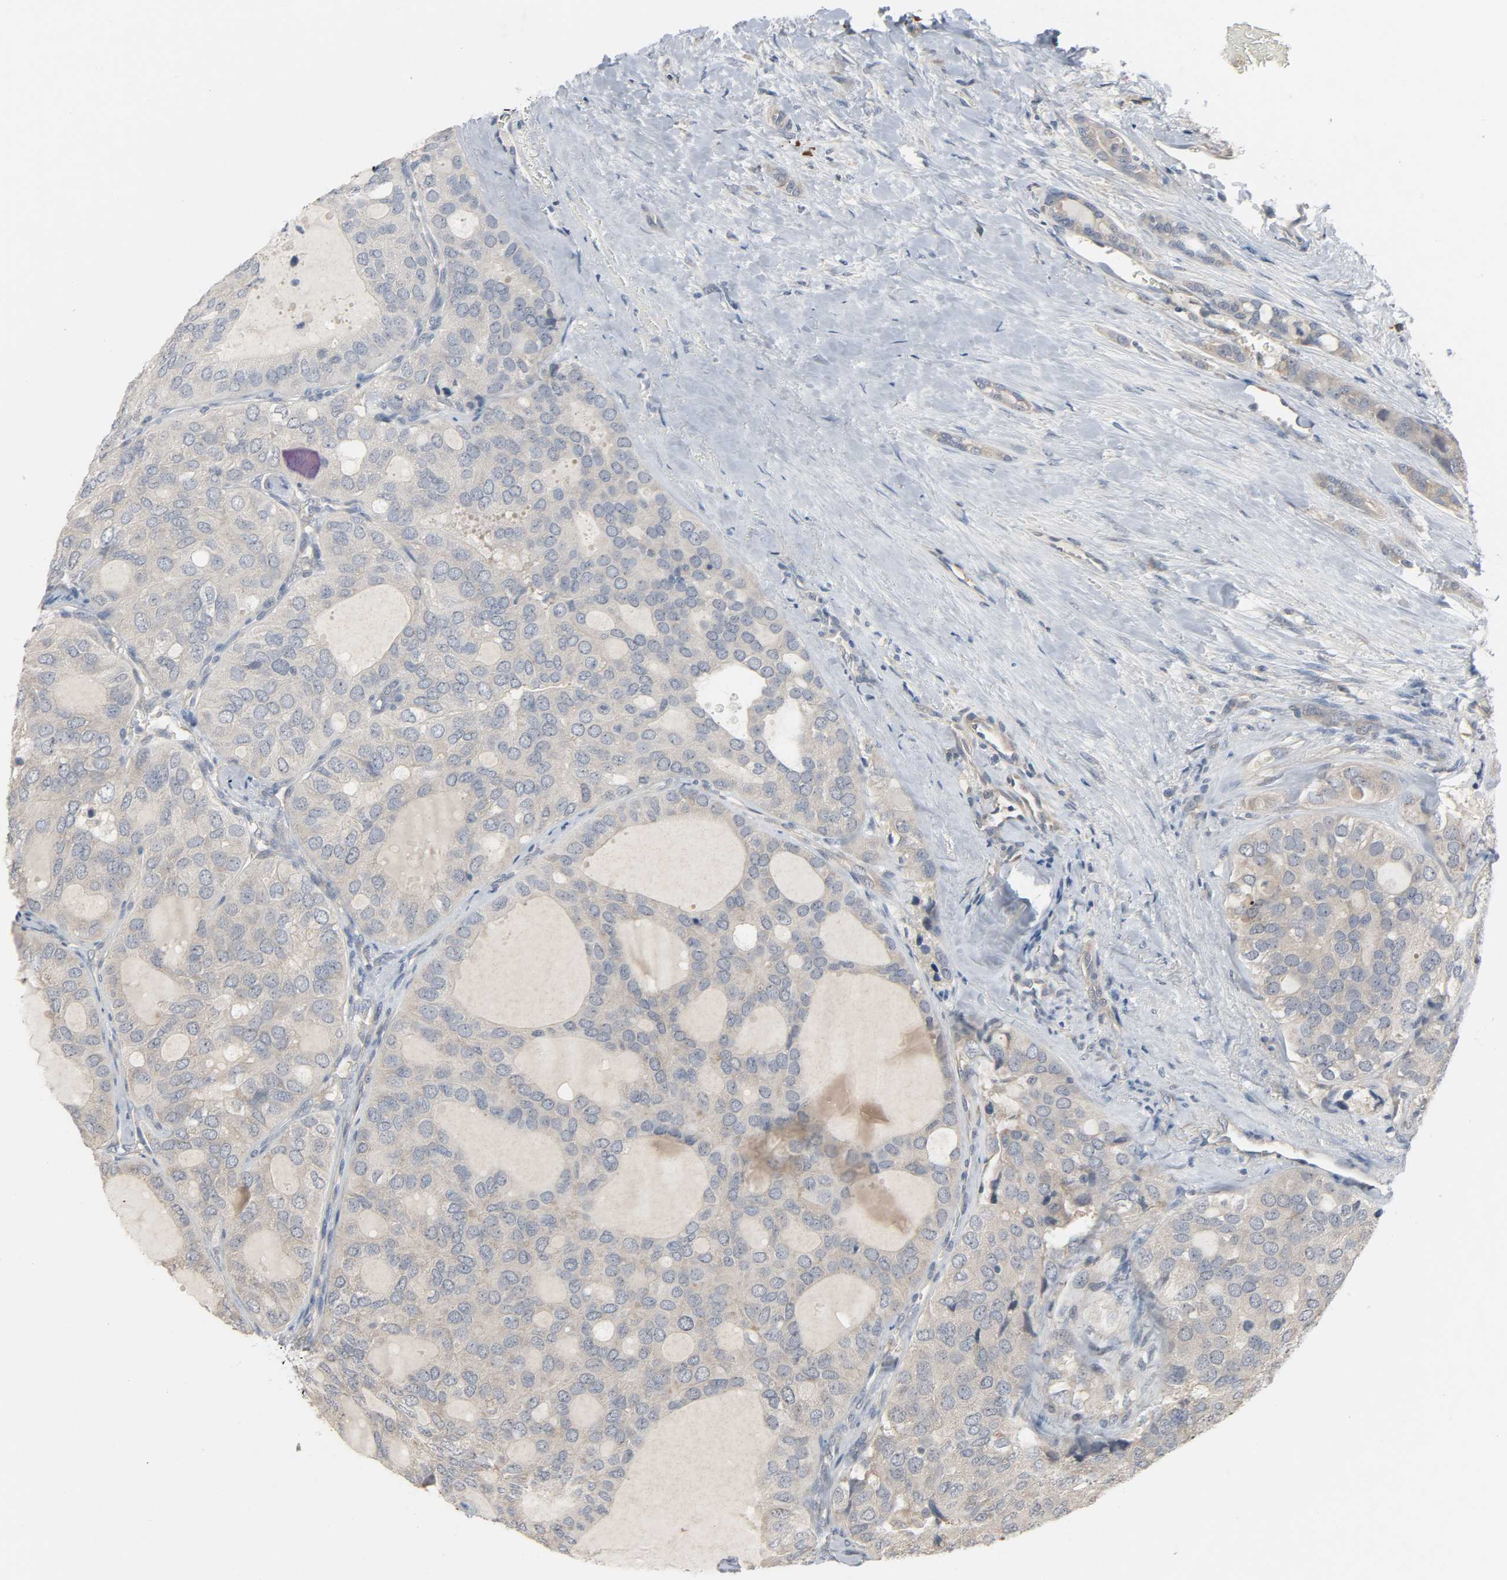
{"staining": {"intensity": "negative", "quantity": "none", "location": "none"}, "tissue": "thyroid cancer", "cell_type": "Tumor cells", "image_type": "cancer", "snomed": [{"axis": "morphology", "description": "Follicular adenoma carcinoma, NOS"}, {"axis": "topography", "description": "Thyroid gland"}], "caption": "The micrograph demonstrates no significant staining in tumor cells of follicular adenoma carcinoma (thyroid).", "gene": "CD4", "patient": {"sex": "male", "age": 75}}